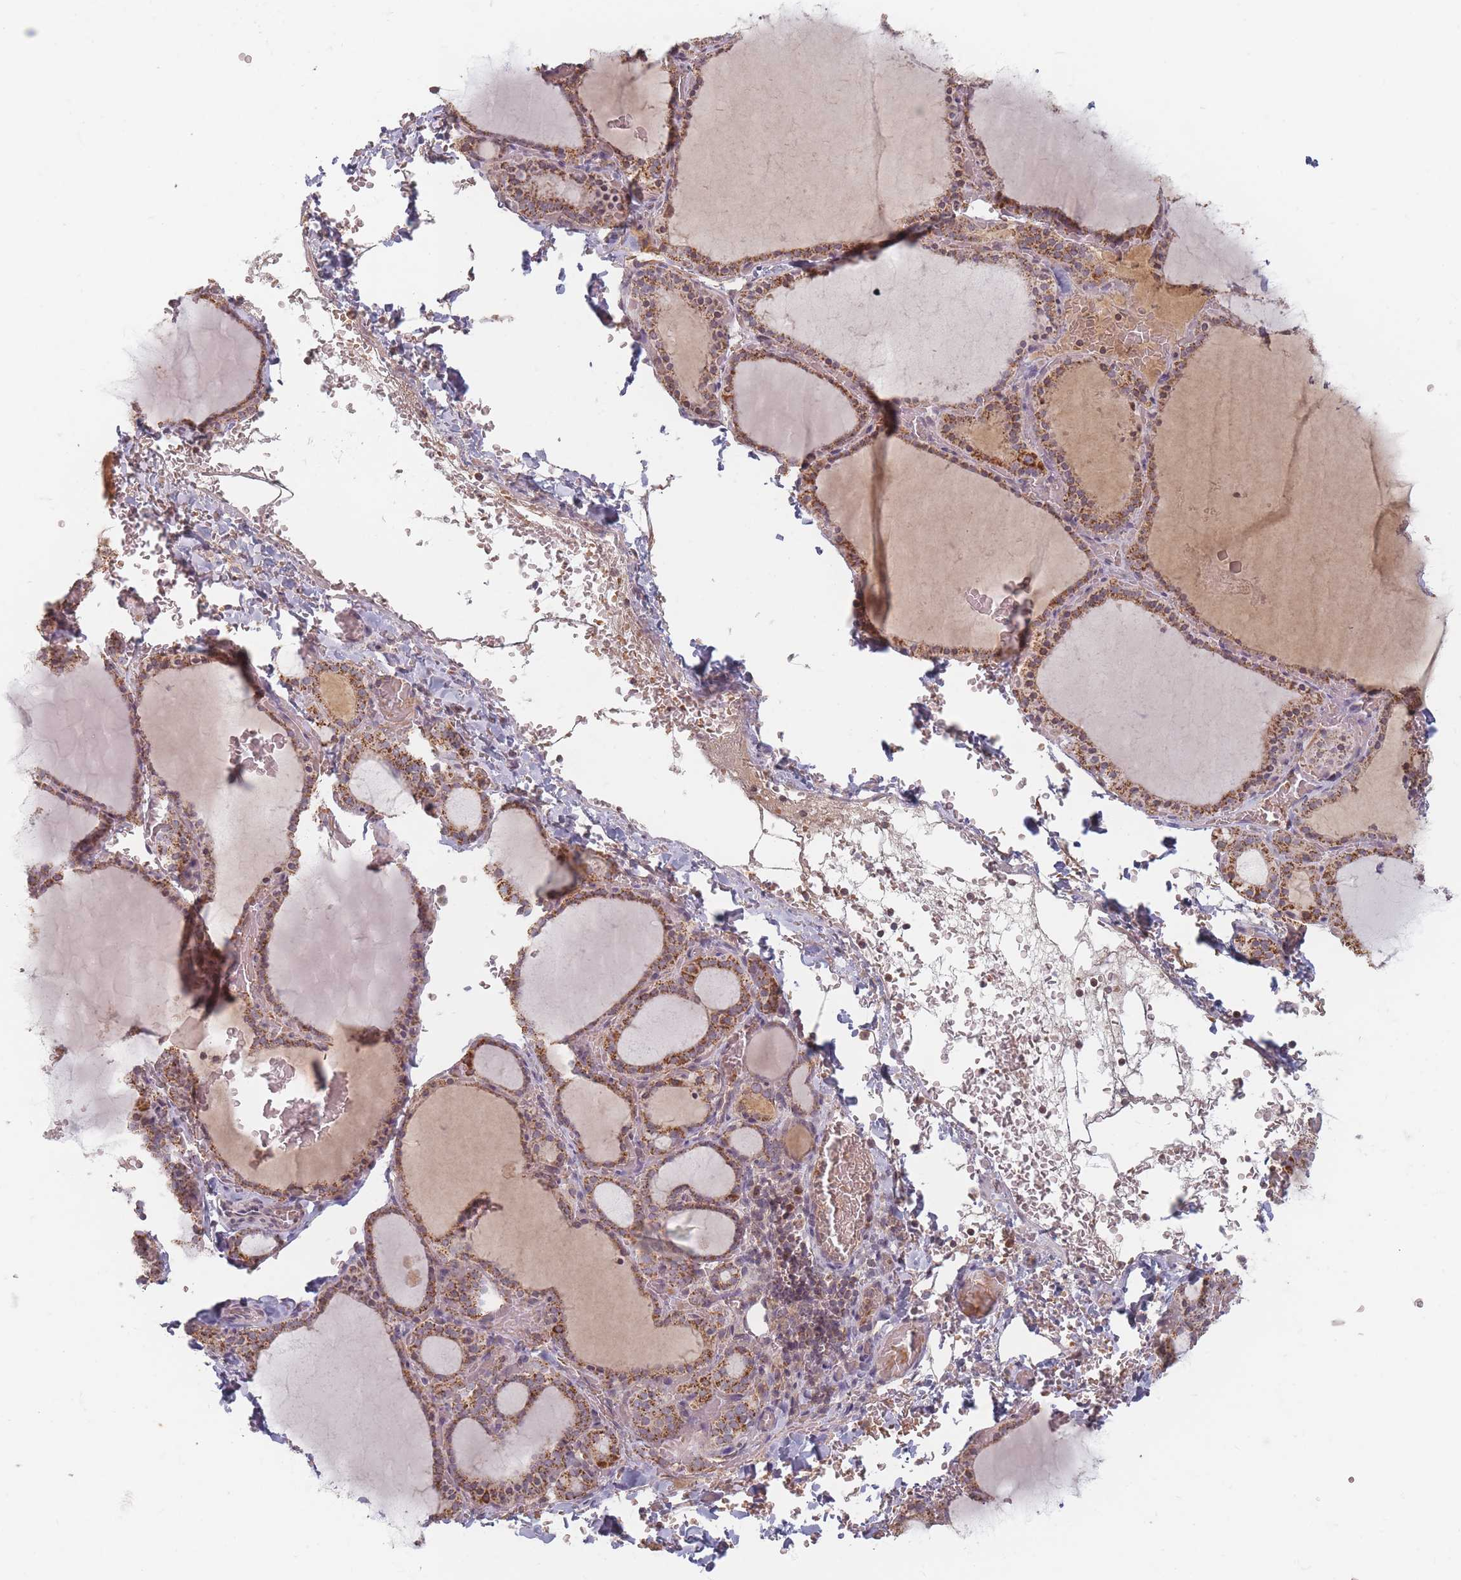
{"staining": {"intensity": "moderate", "quantity": ">75%", "location": "cytoplasmic/membranous"}, "tissue": "thyroid gland", "cell_type": "Glandular cells", "image_type": "normal", "snomed": [{"axis": "morphology", "description": "Normal tissue, NOS"}, {"axis": "topography", "description": "Thyroid gland"}], "caption": "Human thyroid gland stained for a protein (brown) demonstrates moderate cytoplasmic/membranous positive expression in about >75% of glandular cells.", "gene": "OR2M4", "patient": {"sex": "female", "age": 39}}